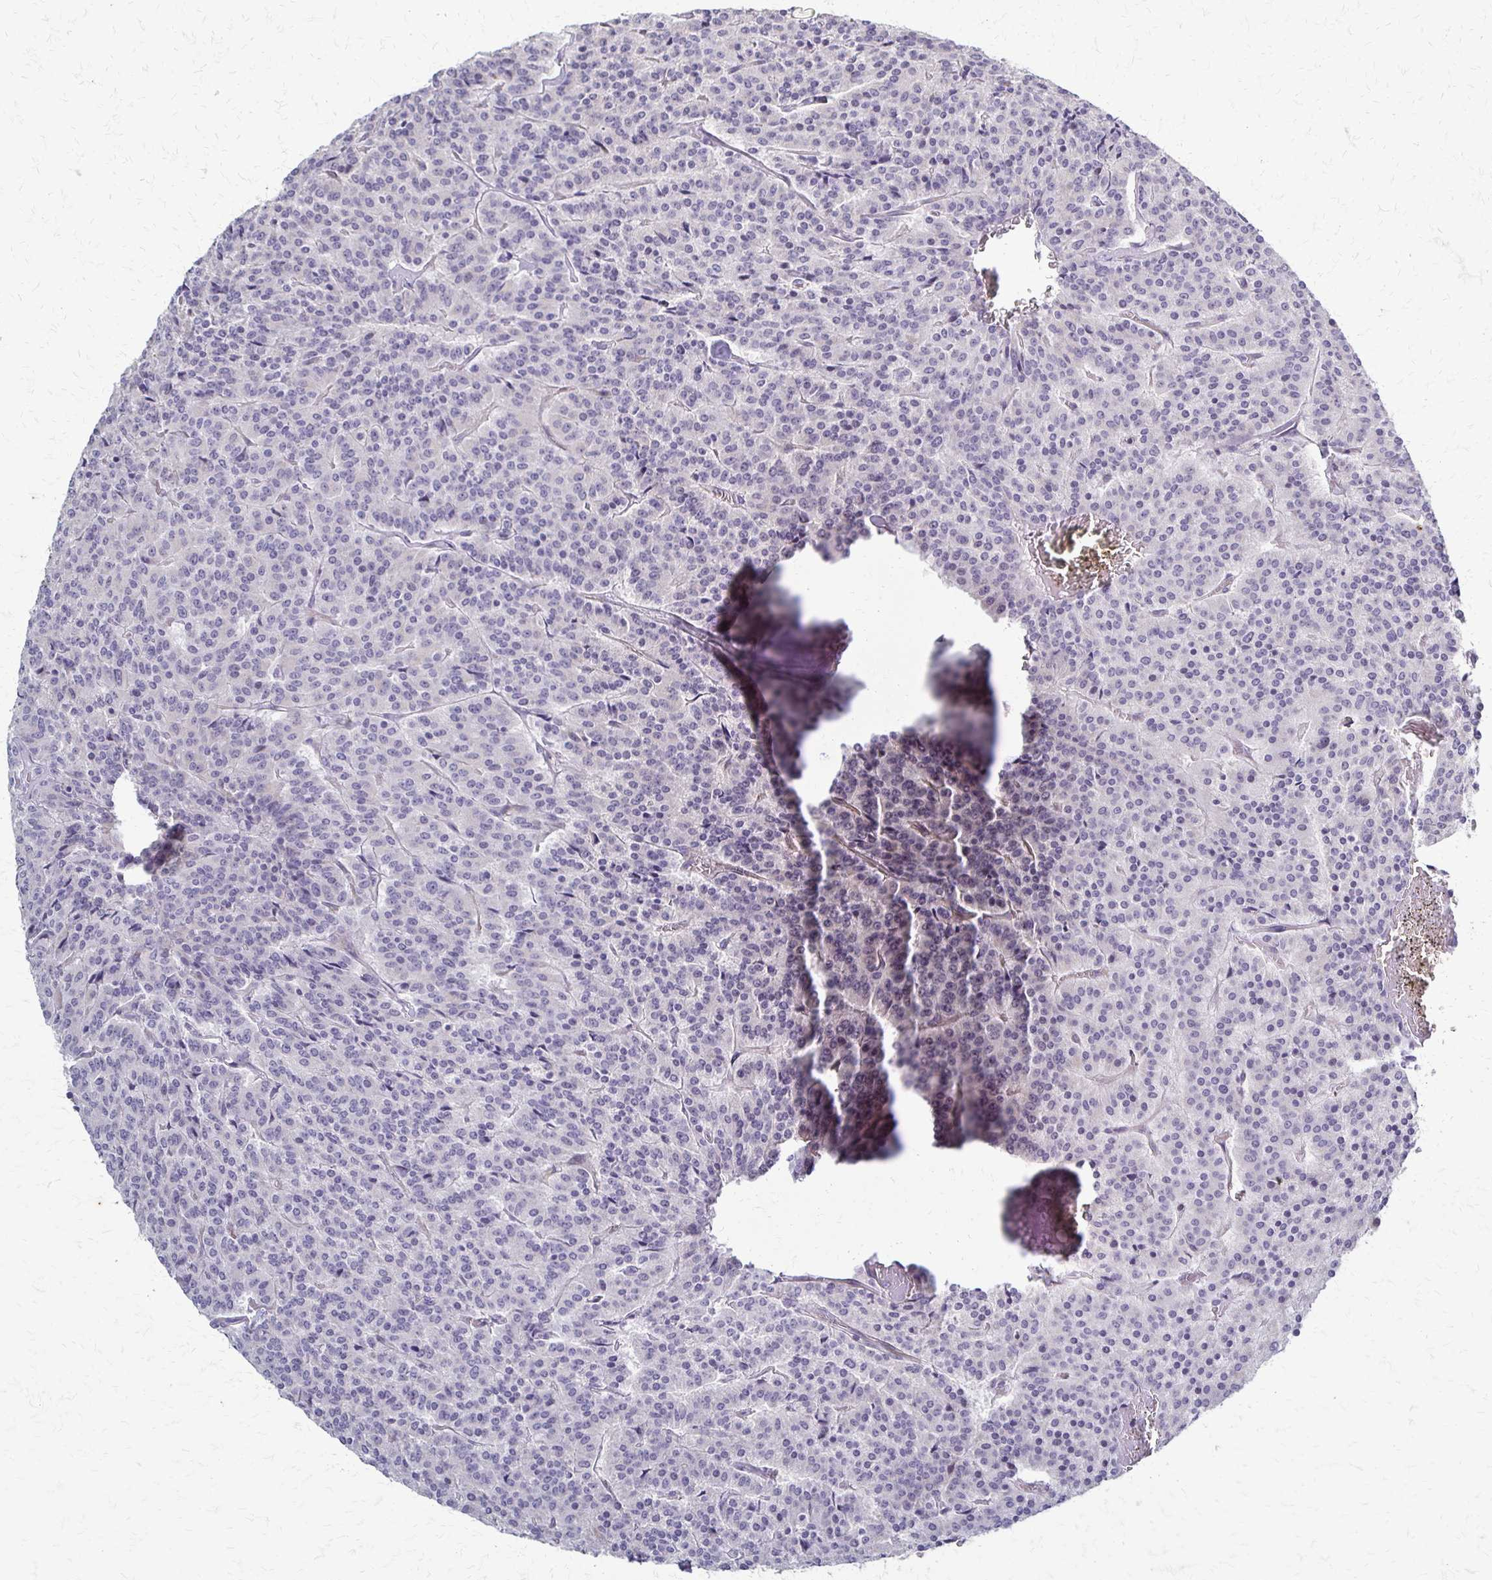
{"staining": {"intensity": "negative", "quantity": "none", "location": "none"}, "tissue": "carcinoid", "cell_type": "Tumor cells", "image_type": "cancer", "snomed": [{"axis": "morphology", "description": "Carcinoid, malignant, NOS"}, {"axis": "topography", "description": "Lung"}], "caption": "High power microscopy photomicrograph of an immunohistochemistry histopathology image of carcinoid (malignant), revealing no significant positivity in tumor cells. (DAB immunohistochemistry visualized using brightfield microscopy, high magnification).", "gene": "SLC9A9", "patient": {"sex": "male", "age": 70}}